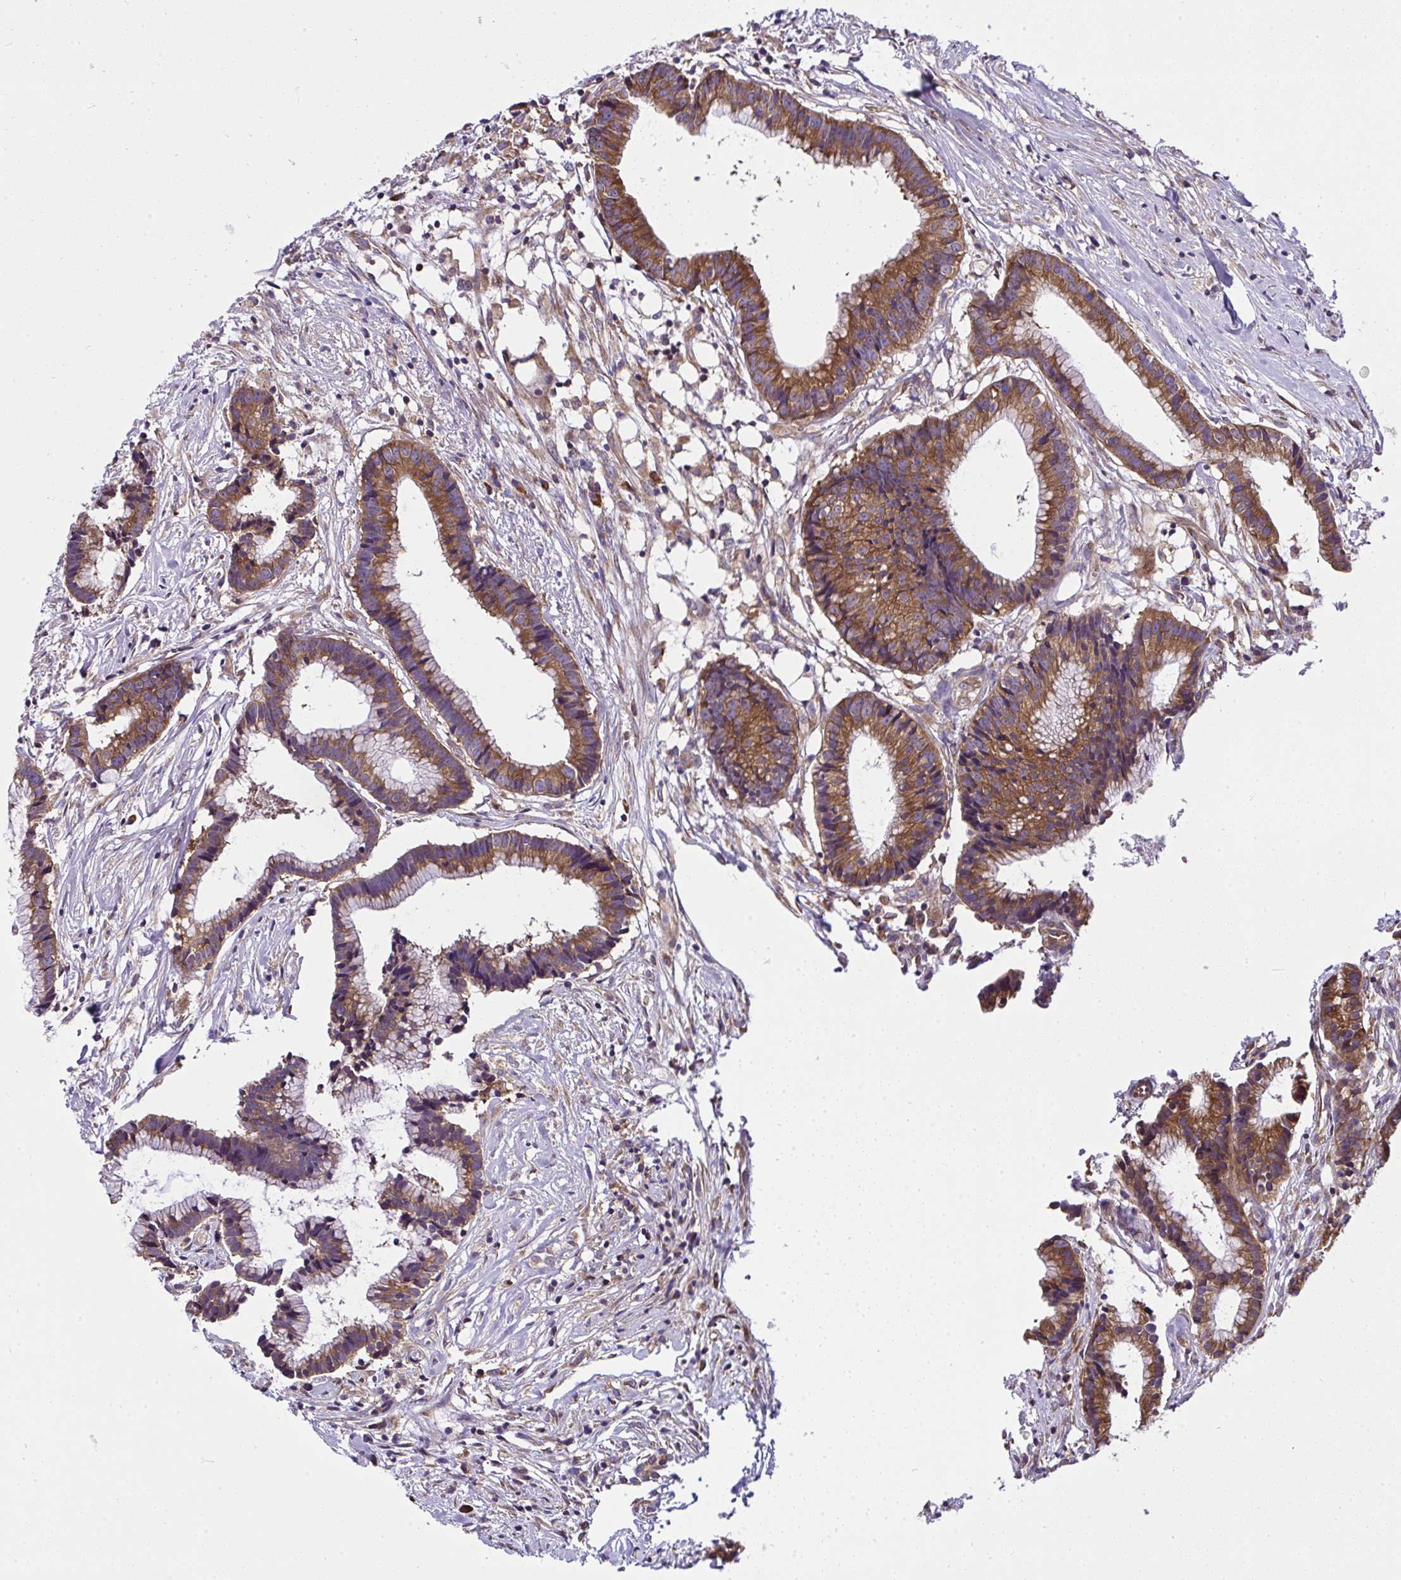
{"staining": {"intensity": "moderate", "quantity": ">75%", "location": "cytoplasmic/membranous"}, "tissue": "colorectal cancer", "cell_type": "Tumor cells", "image_type": "cancer", "snomed": [{"axis": "morphology", "description": "Adenocarcinoma, NOS"}, {"axis": "topography", "description": "Colon"}], "caption": "Protein positivity by immunohistochemistry exhibits moderate cytoplasmic/membranous staining in approximately >75% of tumor cells in colorectal cancer.", "gene": "RPS7", "patient": {"sex": "female", "age": 78}}